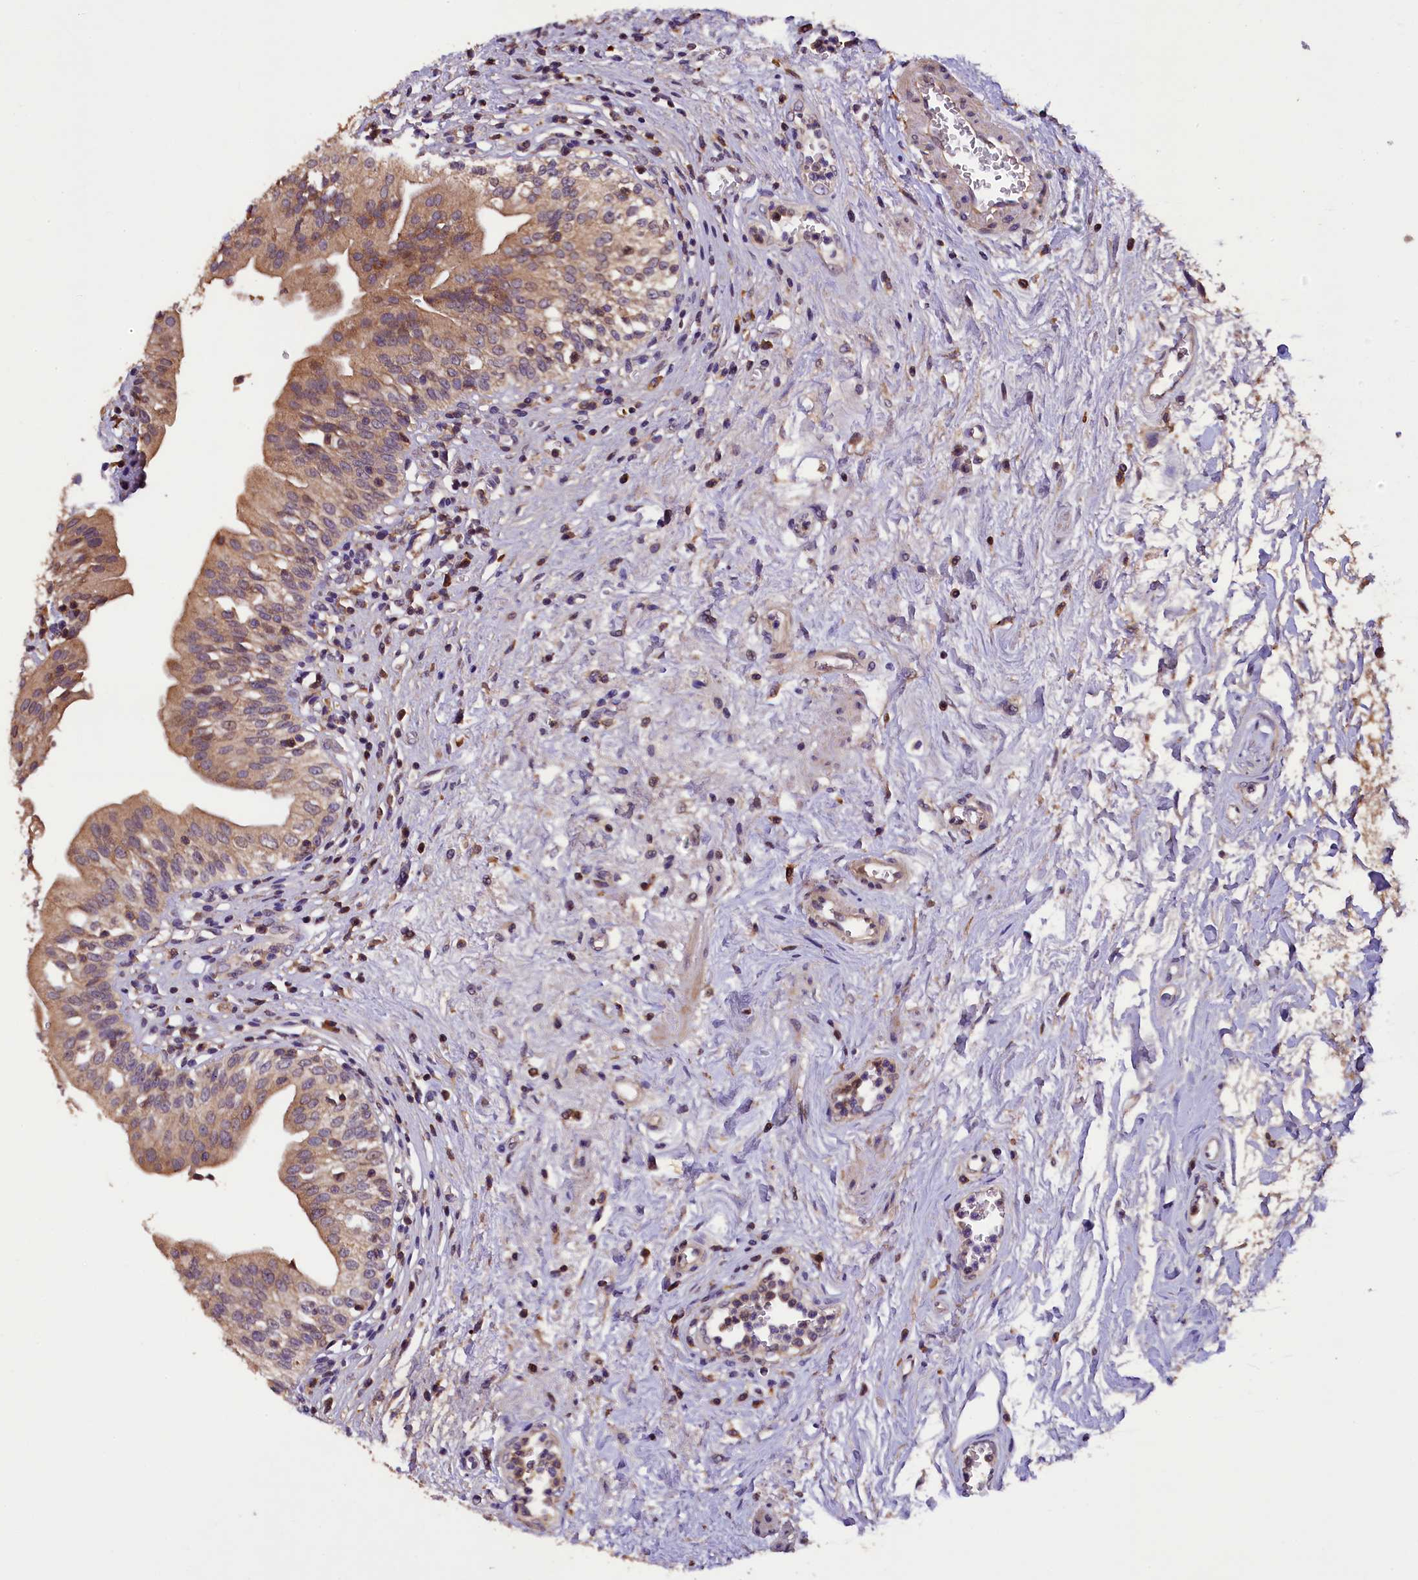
{"staining": {"intensity": "moderate", "quantity": ">75%", "location": "cytoplasmic/membranous"}, "tissue": "urinary bladder", "cell_type": "Urothelial cells", "image_type": "normal", "snomed": [{"axis": "morphology", "description": "Normal tissue, NOS"}, {"axis": "morphology", "description": "Inflammation, NOS"}, {"axis": "topography", "description": "Urinary bladder"}], "caption": "Immunohistochemistry (IHC) histopathology image of normal urinary bladder: urinary bladder stained using immunohistochemistry shows medium levels of moderate protein expression localized specifically in the cytoplasmic/membranous of urothelial cells, appearing as a cytoplasmic/membranous brown color.", "gene": "PLXNB1", "patient": {"sex": "male", "age": 63}}